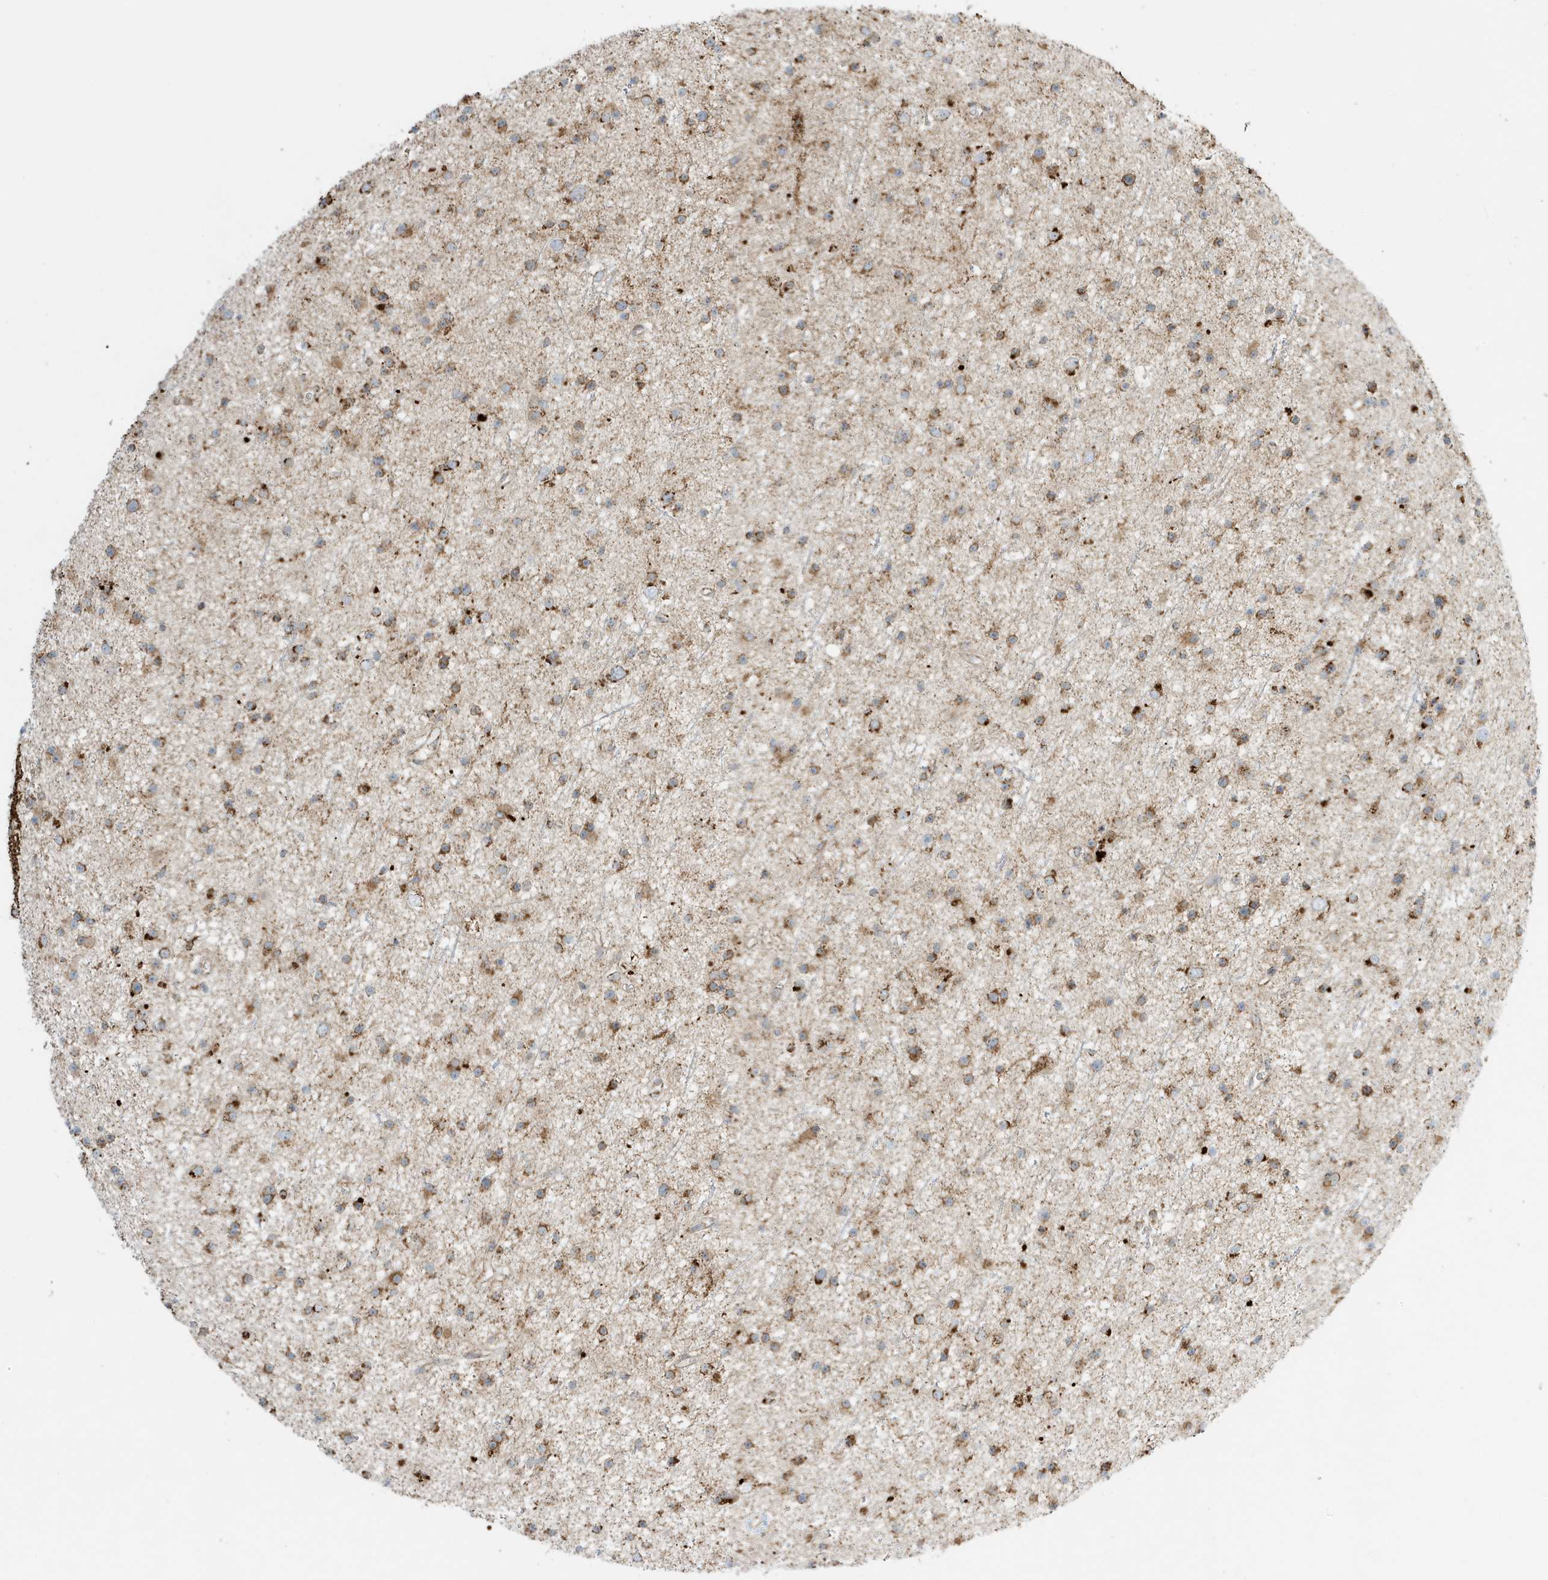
{"staining": {"intensity": "moderate", "quantity": ">75%", "location": "cytoplasmic/membranous"}, "tissue": "glioma", "cell_type": "Tumor cells", "image_type": "cancer", "snomed": [{"axis": "morphology", "description": "Glioma, malignant, Low grade"}, {"axis": "topography", "description": "Cerebral cortex"}], "caption": "Tumor cells demonstrate medium levels of moderate cytoplasmic/membranous staining in about >75% of cells in human glioma. (Brightfield microscopy of DAB IHC at high magnification).", "gene": "ATP5ME", "patient": {"sex": "female", "age": 39}}